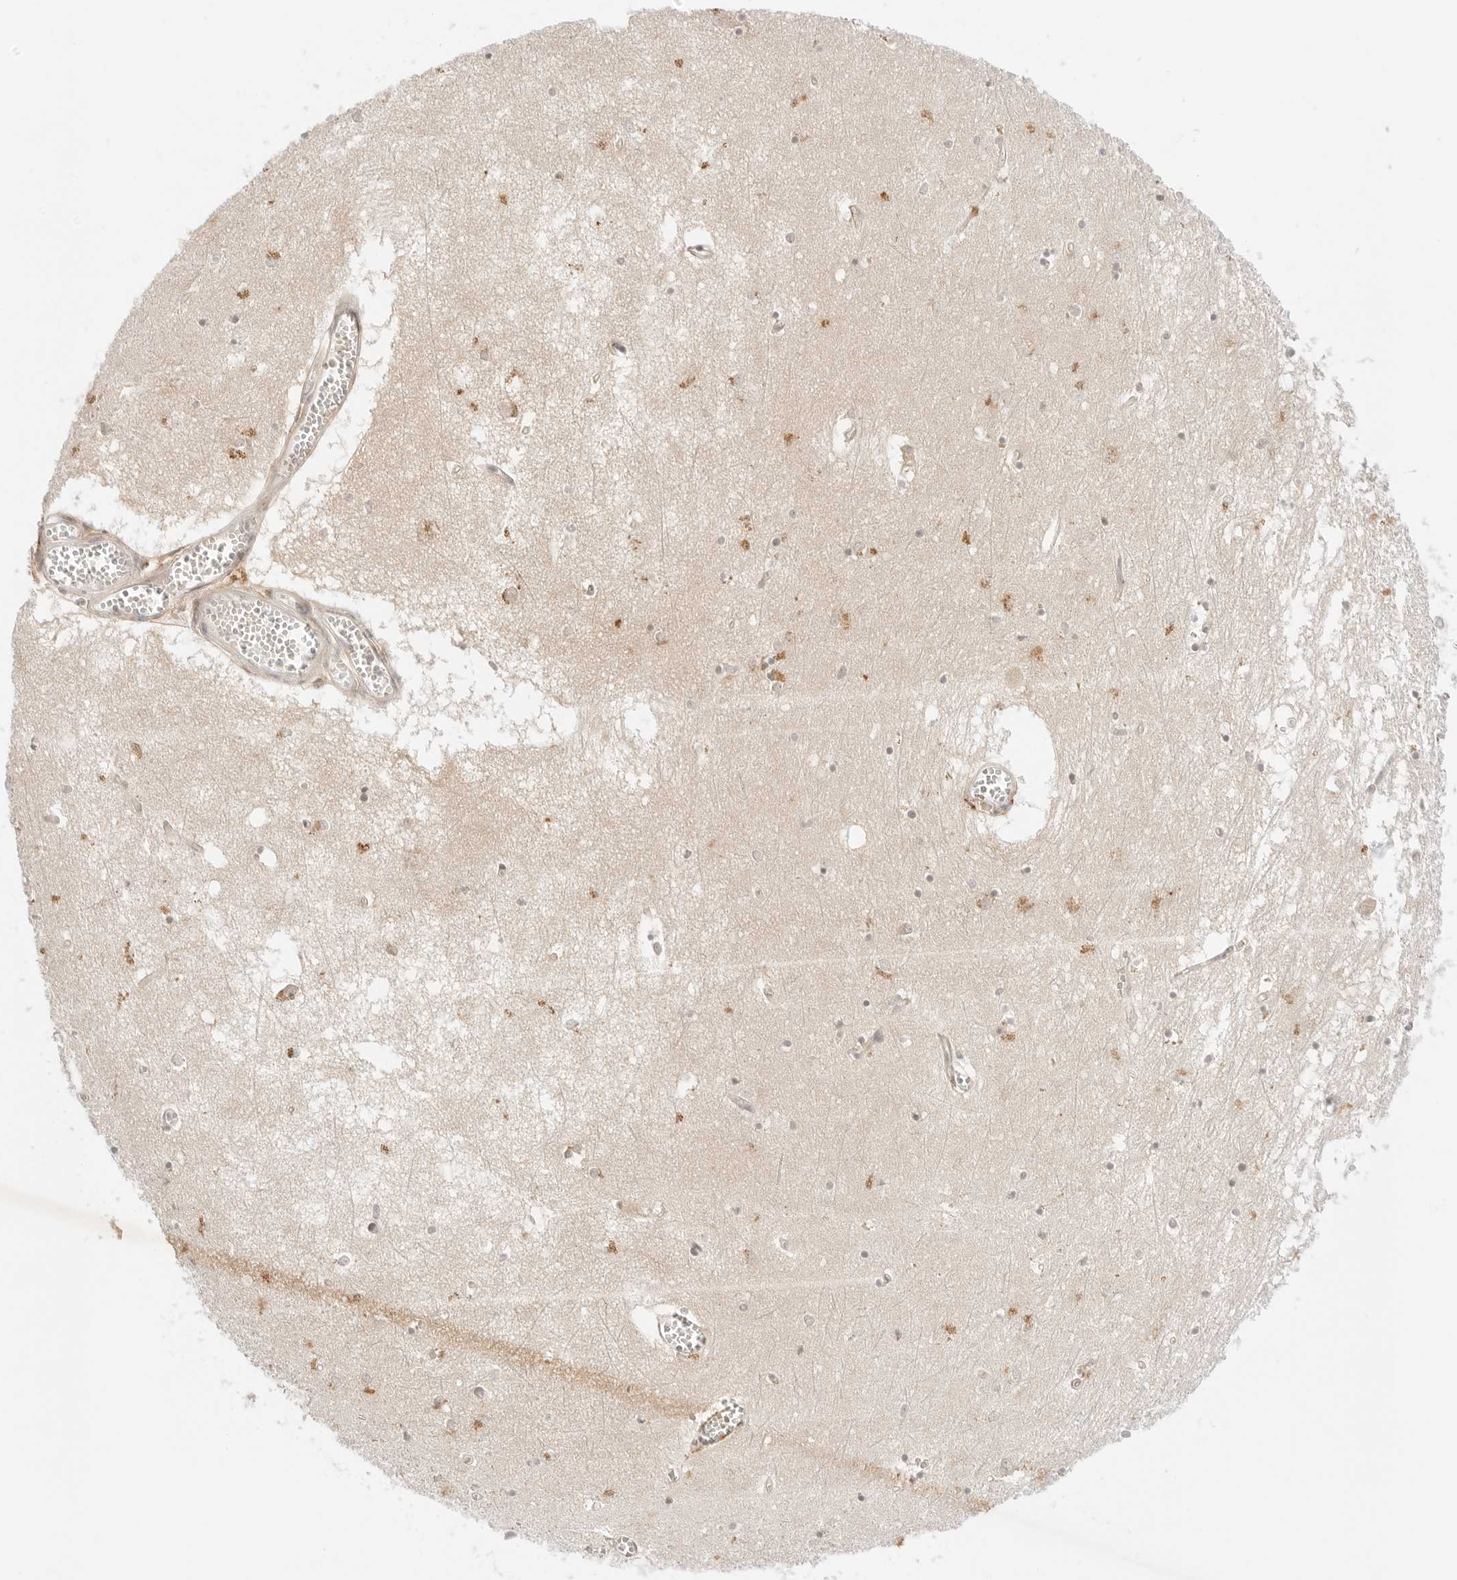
{"staining": {"intensity": "moderate", "quantity": "<25%", "location": "nuclear"}, "tissue": "hippocampus", "cell_type": "Glial cells", "image_type": "normal", "snomed": [{"axis": "morphology", "description": "Normal tissue, NOS"}, {"axis": "topography", "description": "Hippocampus"}], "caption": "A brown stain shows moderate nuclear positivity of a protein in glial cells of benign hippocampus.", "gene": "RPS6KL1", "patient": {"sex": "male", "age": 70}}